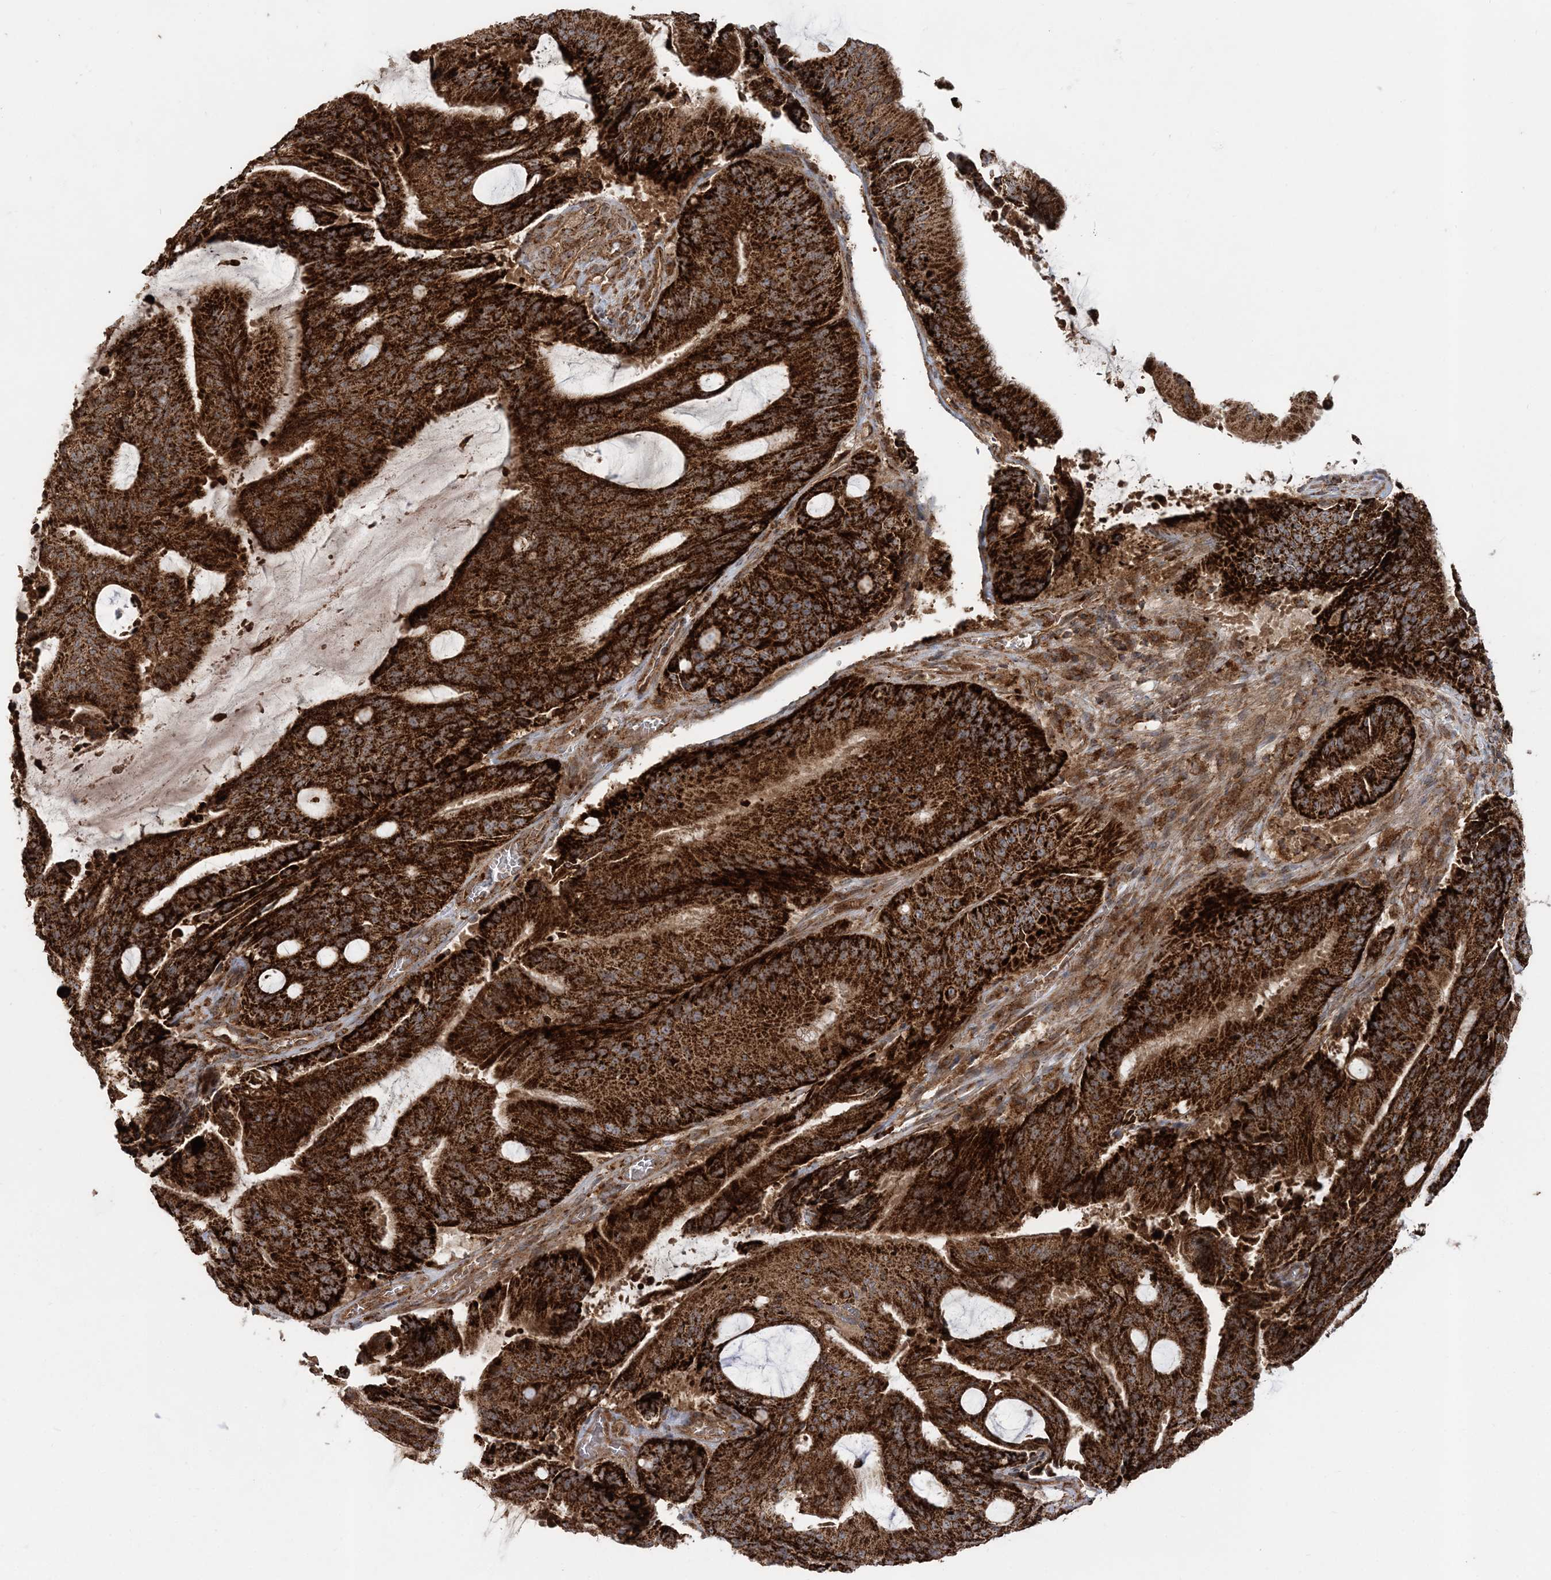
{"staining": {"intensity": "strong", "quantity": ">75%", "location": "cytoplasmic/membranous"}, "tissue": "liver cancer", "cell_type": "Tumor cells", "image_type": "cancer", "snomed": [{"axis": "morphology", "description": "Normal tissue, NOS"}, {"axis": "morphology", "description": "Cholangiocarcinoma"}, {"axis": "topography", "description": "Liver"}, {"axis": "topography", "description": "Peripheral nerve tissue"}], "caption": "Immunohistochemical staining of liver cholangiocarcinoma demonstrates strong cytoplasmic/membranous protein expression in approximately >75% of tumor cells.", "gene": "LRPPRC", "patient": {"sex": "female", "age": 73}}